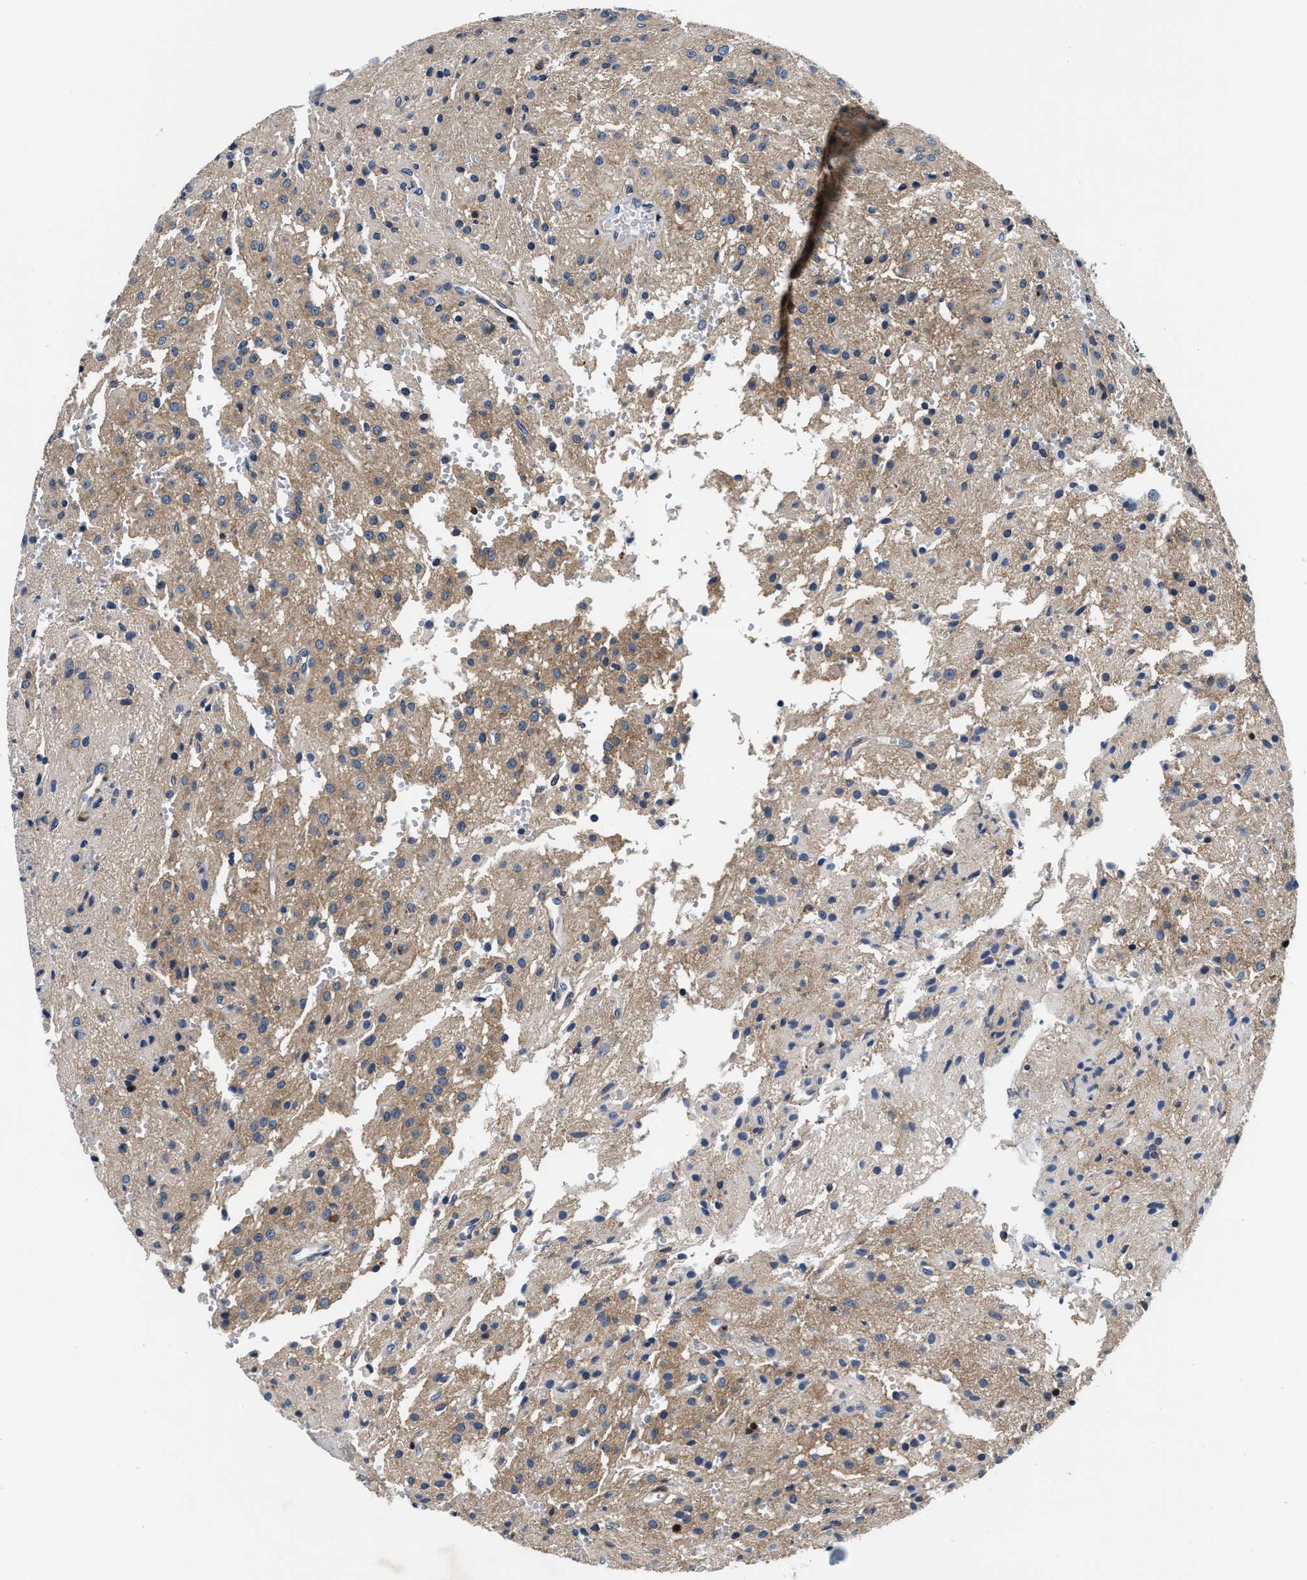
{"staining": {"intensity": "weak", "quantity": "25%-75%", "location": "cytoplasmic/membranous"}, "tissue": "glioma", "cell_type": "Tumor cells", "image_type": "cancer", "snomed": [{"axis": "morphology", "description": "Glioma, malignant, High grade"}, {"axis": "topography", "description": "Brain"}], "caption": "Immunohistochemical staining of glioma demonstrates weak cytoplasmic/membranous protein positivity in about 25%-75% of tumor cells.", "gene": "ANKIB1", "patient": {"sex": "female", "age": 59}}